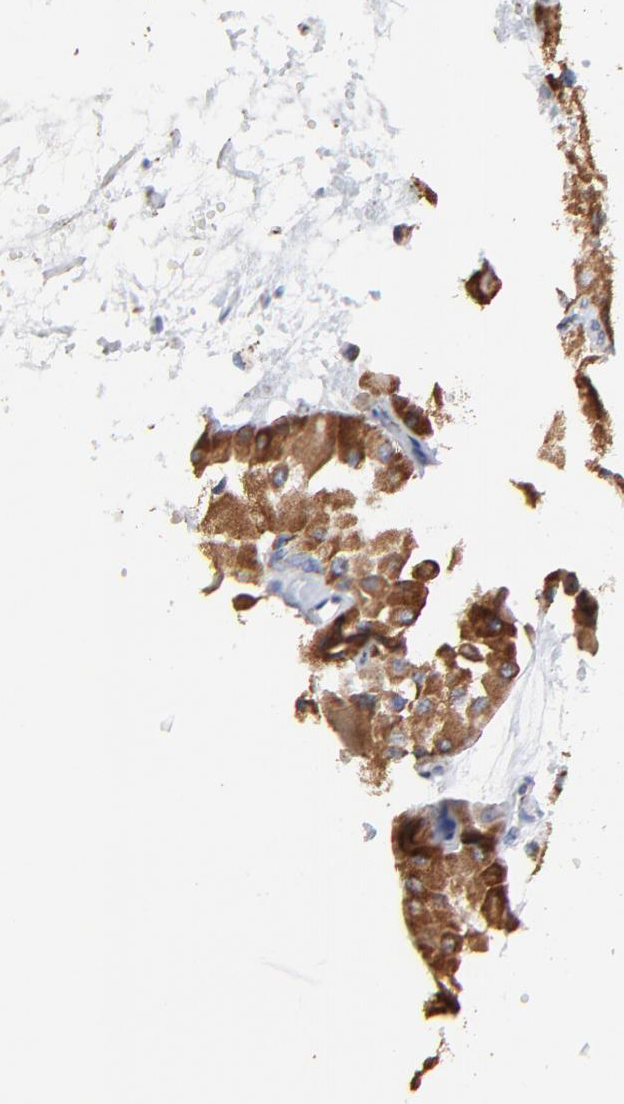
{"staining": {"intensity": "strong", "quantity": ">75%", "location": "cytoplasmic/membranous"}, "tissue": "renal cancer", "cell_type": "Tumor cells", "image_type": "cancer", "snomed": [{"axis": "morphology", "description": "Adenocarcinoma, uncertain malignant potential"}, {"axis": "topography", "description": "Kidney"}], "caption": "Tumor cells display high levels of strong cytoplasmic/membranous positivity in about >75% of cells in human adenocarcinoma,  uncertain malignant potential (renal). (DAB (3,3'-diaminobenzidine) = brown stain, brightfield microscopy at high magnification).", "gene": "PINK1", "patient": {"sex": "male", "age": 63}}